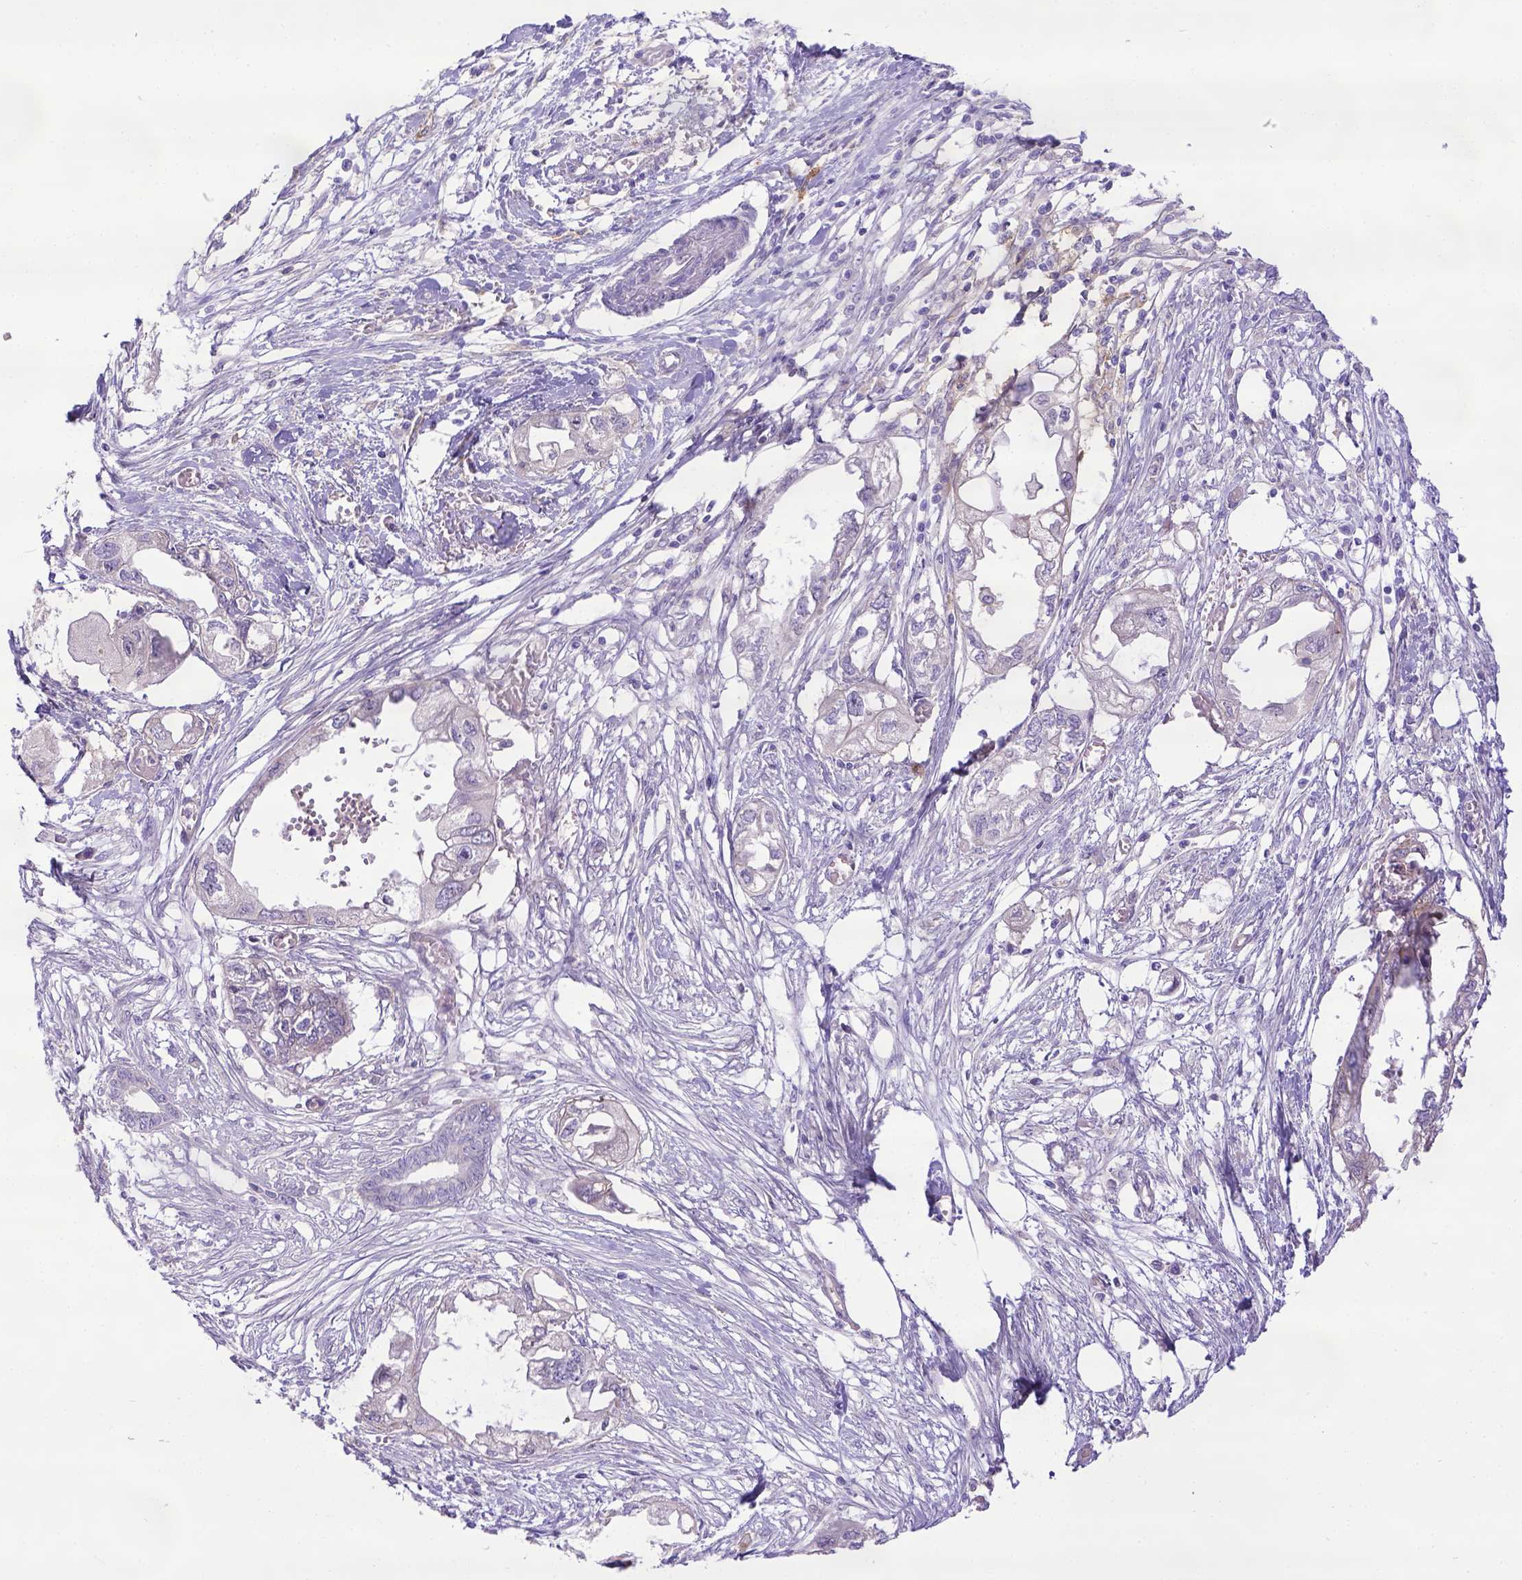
{"staining": {"intensity": "negative", "quantity": "none", "location": "none"}, "tissue": "endometrial cancer", "cell_type": "Tumor cells", "image_type": "cancer", "snomed": [{"axis": "morphology", "description": "Adenocarcinoma, NOS"}, {"axis": "morphology", "description": "Adenocarcinoma, metastatic, NOS"}, {"axis": "topography", "description": "Adipose tissue"}, {"axis": "topography", "description": "Endometrium"}], "caption": "This is an IHC image of endometrial cancer. There is no staining in tumor cells.", "gene": "CD40", "patient": {"sex": "female", "age": 67}}